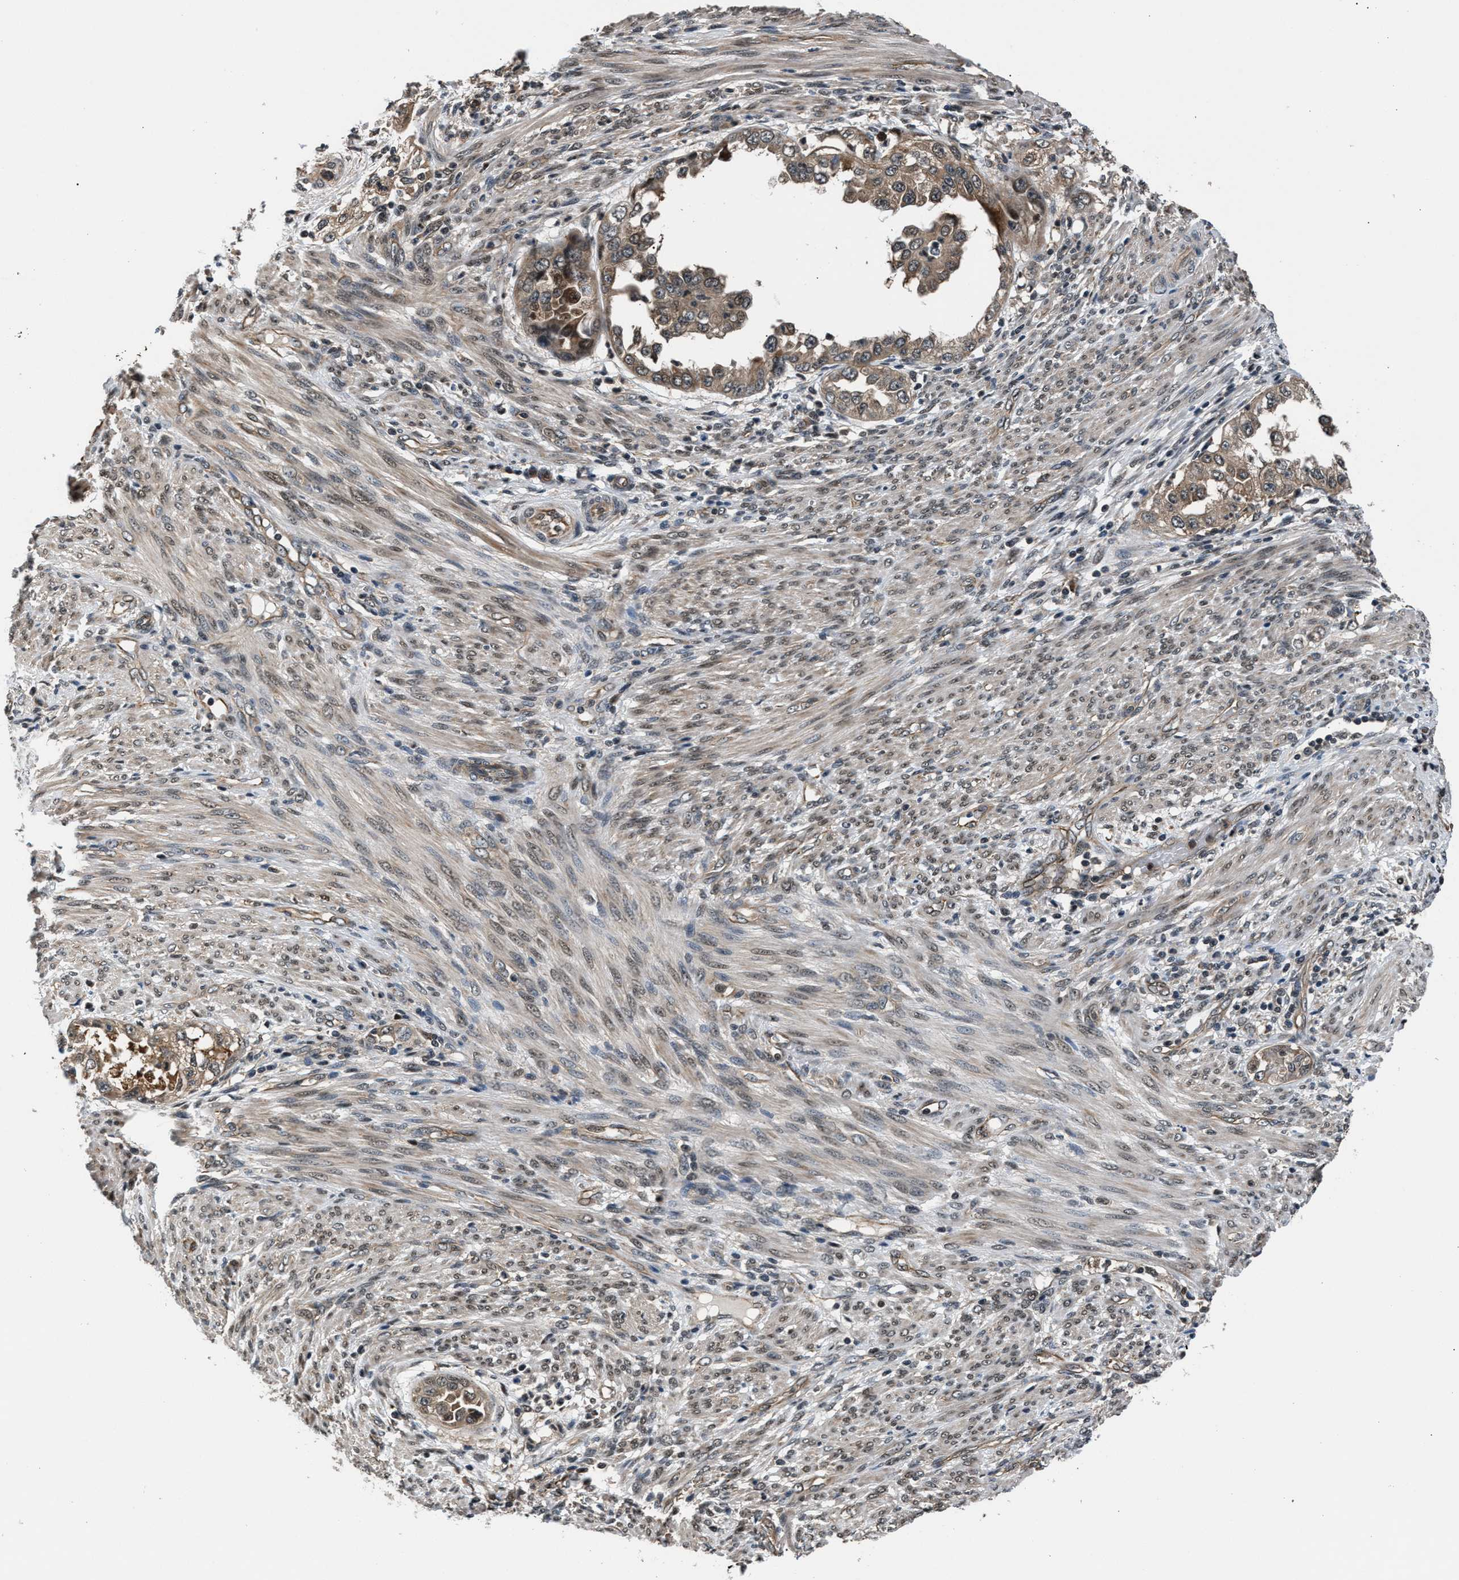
{"staining": {"intensity": "weak", "quantity": ">75%", "location": "cytoplasmic/membranous"}, "tissue": "endometrial cancer", "cell_type": "Tumor cells", "image_type": "cancer", "snomed": [{"axis": "morphology", "description": "Adenocarcinoma, NOS"}, {"axis": "topography", "description": "Endometrium"}], "caption": "Endometrial cancer (adenocarcinoma) was stained to show a protein in brown. There is low levels of weak cytoplasmic/membranous expression in about >75% of tumor cells. (Stains: DAB (3,3'-diaminobenzidine) in brown, nuclei in blue, Microscopy: brightfield microscopy at high magnification).", "gene": "RBM33", "patient": {"sex": "female", "age": 85}}